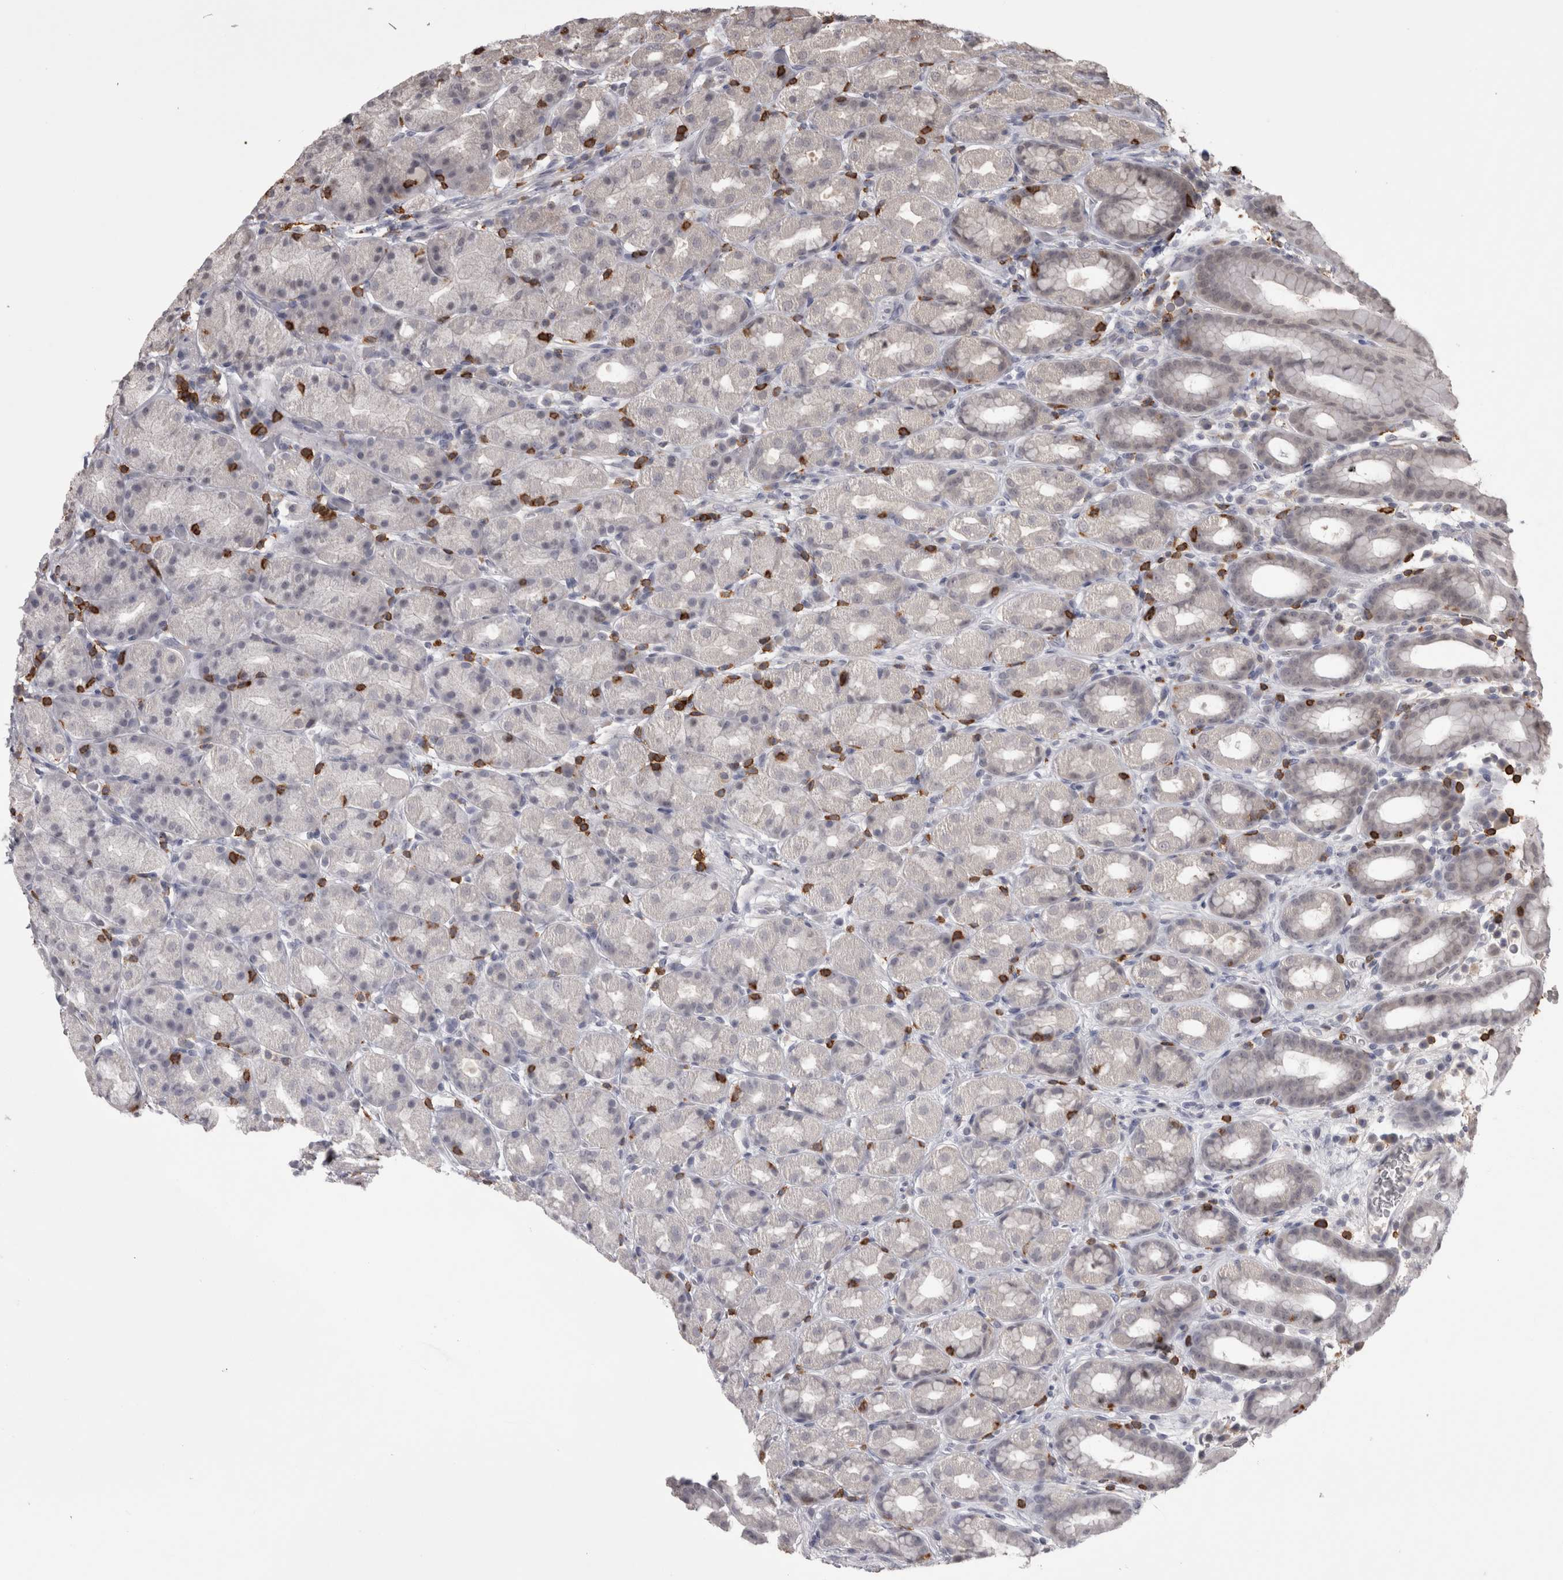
{"staining": {"intensity": "moderate", "quantity": "<25%", "location": "nuclear"}, "tissue": "stomach", "cell_type": "Glandular cells", "image_type": "normal", "snomed": [{"axis": "morphology", "description": "Normal tissue, NOS"}, {"axis": "topography", "description": "Stomach, upper"}], "caption": "Immunohistochemistry (DAB (3,3'-diaminobenzidine)) staining of normal human stomach shows moderate nuclear protein positivity in about <25% of glandular cells. (brown staining indicates protein expression, while blue staining denotes nuclei).", "gene": "SKAP1", "patient": {"sex": "male", "age": 68}}